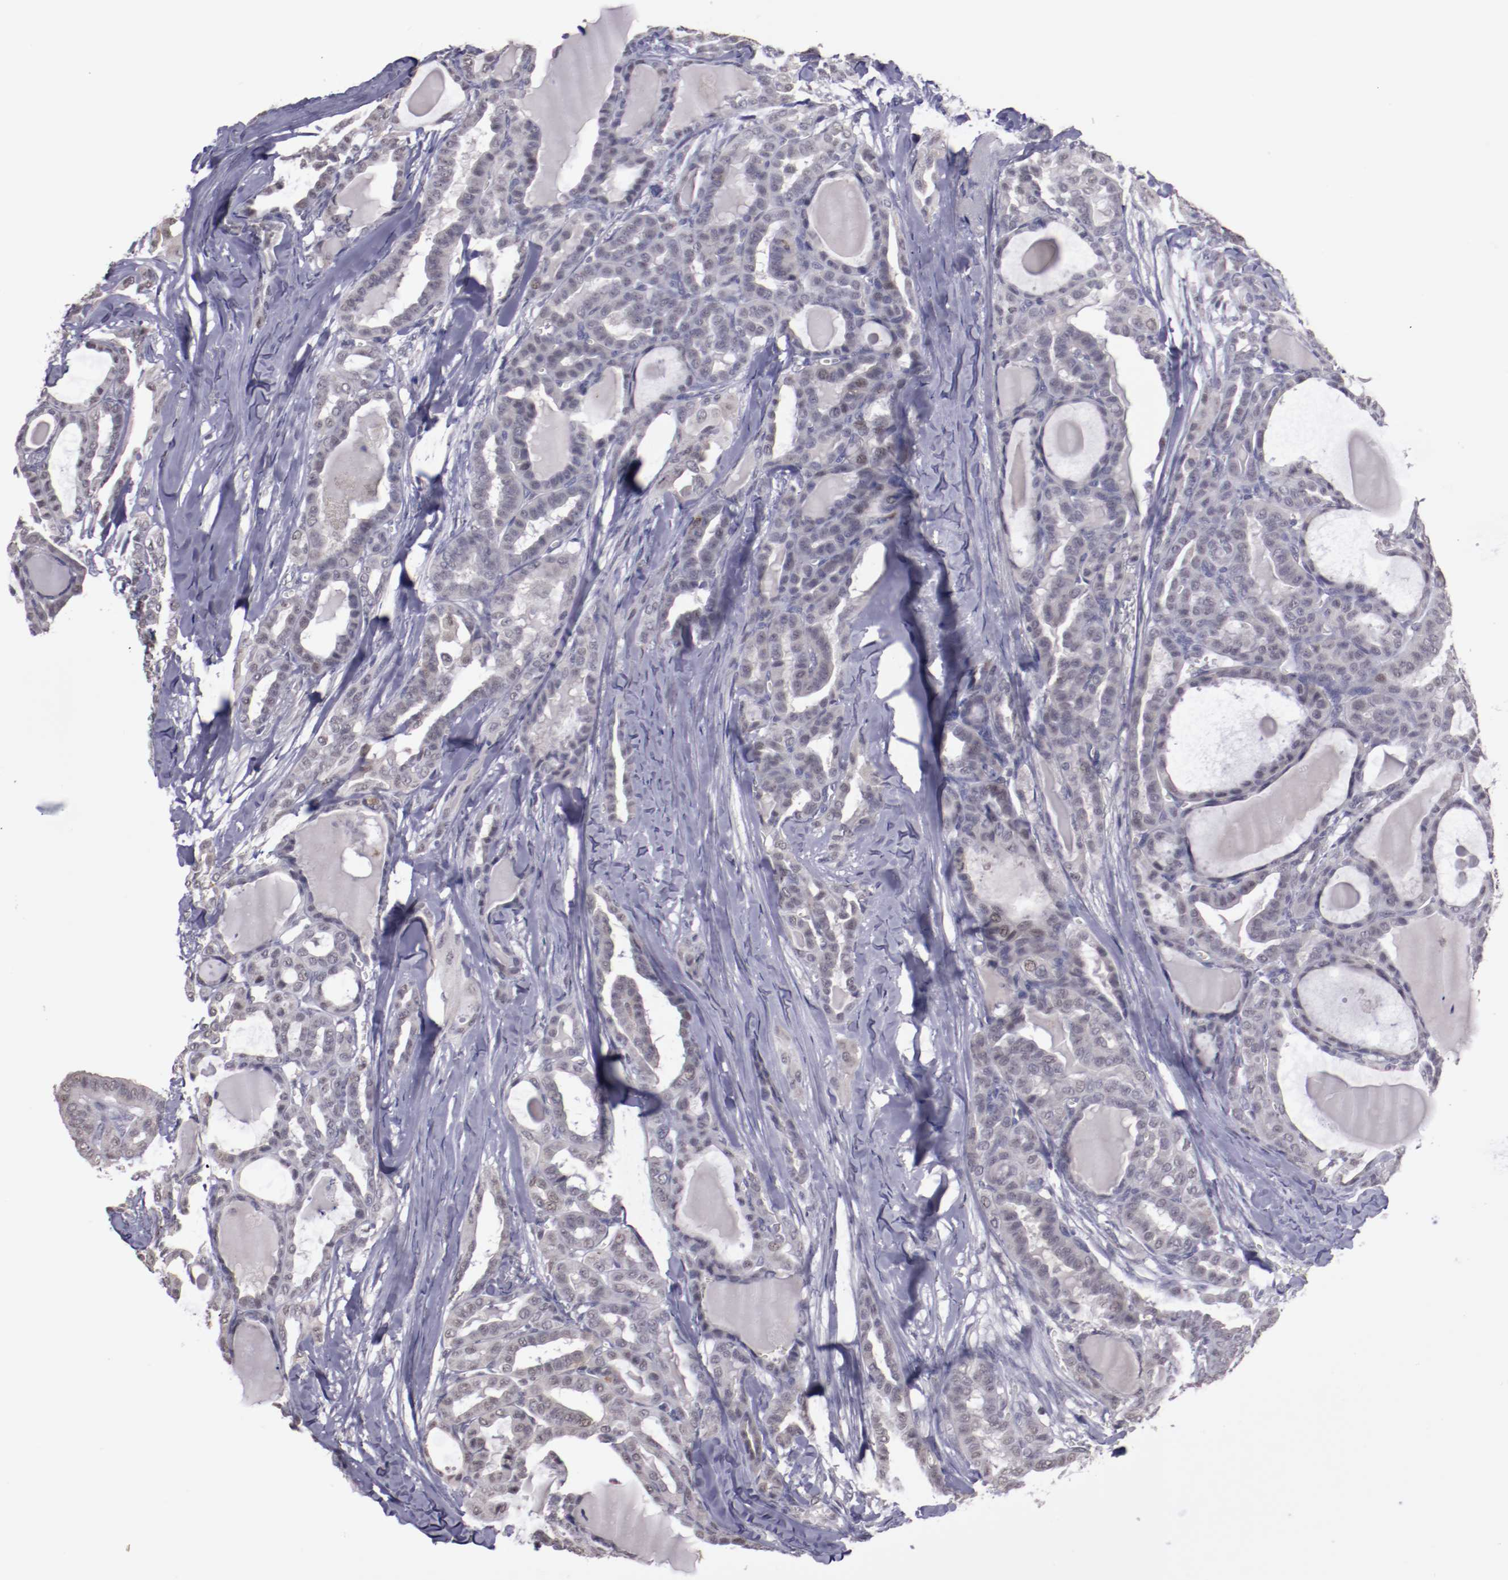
{"staining": {"intensity": "weak", "quantity": ">75%", "location": "nuclear"}, "tissue": "thyroid cancer", "cell_type": "Tumor cells", "image_type": "cancer", "snomed": [{"axis": "morphology", "description": "Carcinoma, NOS"}, {"axis": "topography", "description": "Thyroid gland"}], "caption": "This image displays immunohistochemistry (IHC) staining of human thyroid carcinoma, with low weak nuclear expression in about >75% of tumor cells.", "gene": "NRXN3", "patient": {"sex": "female", "age": 91}}